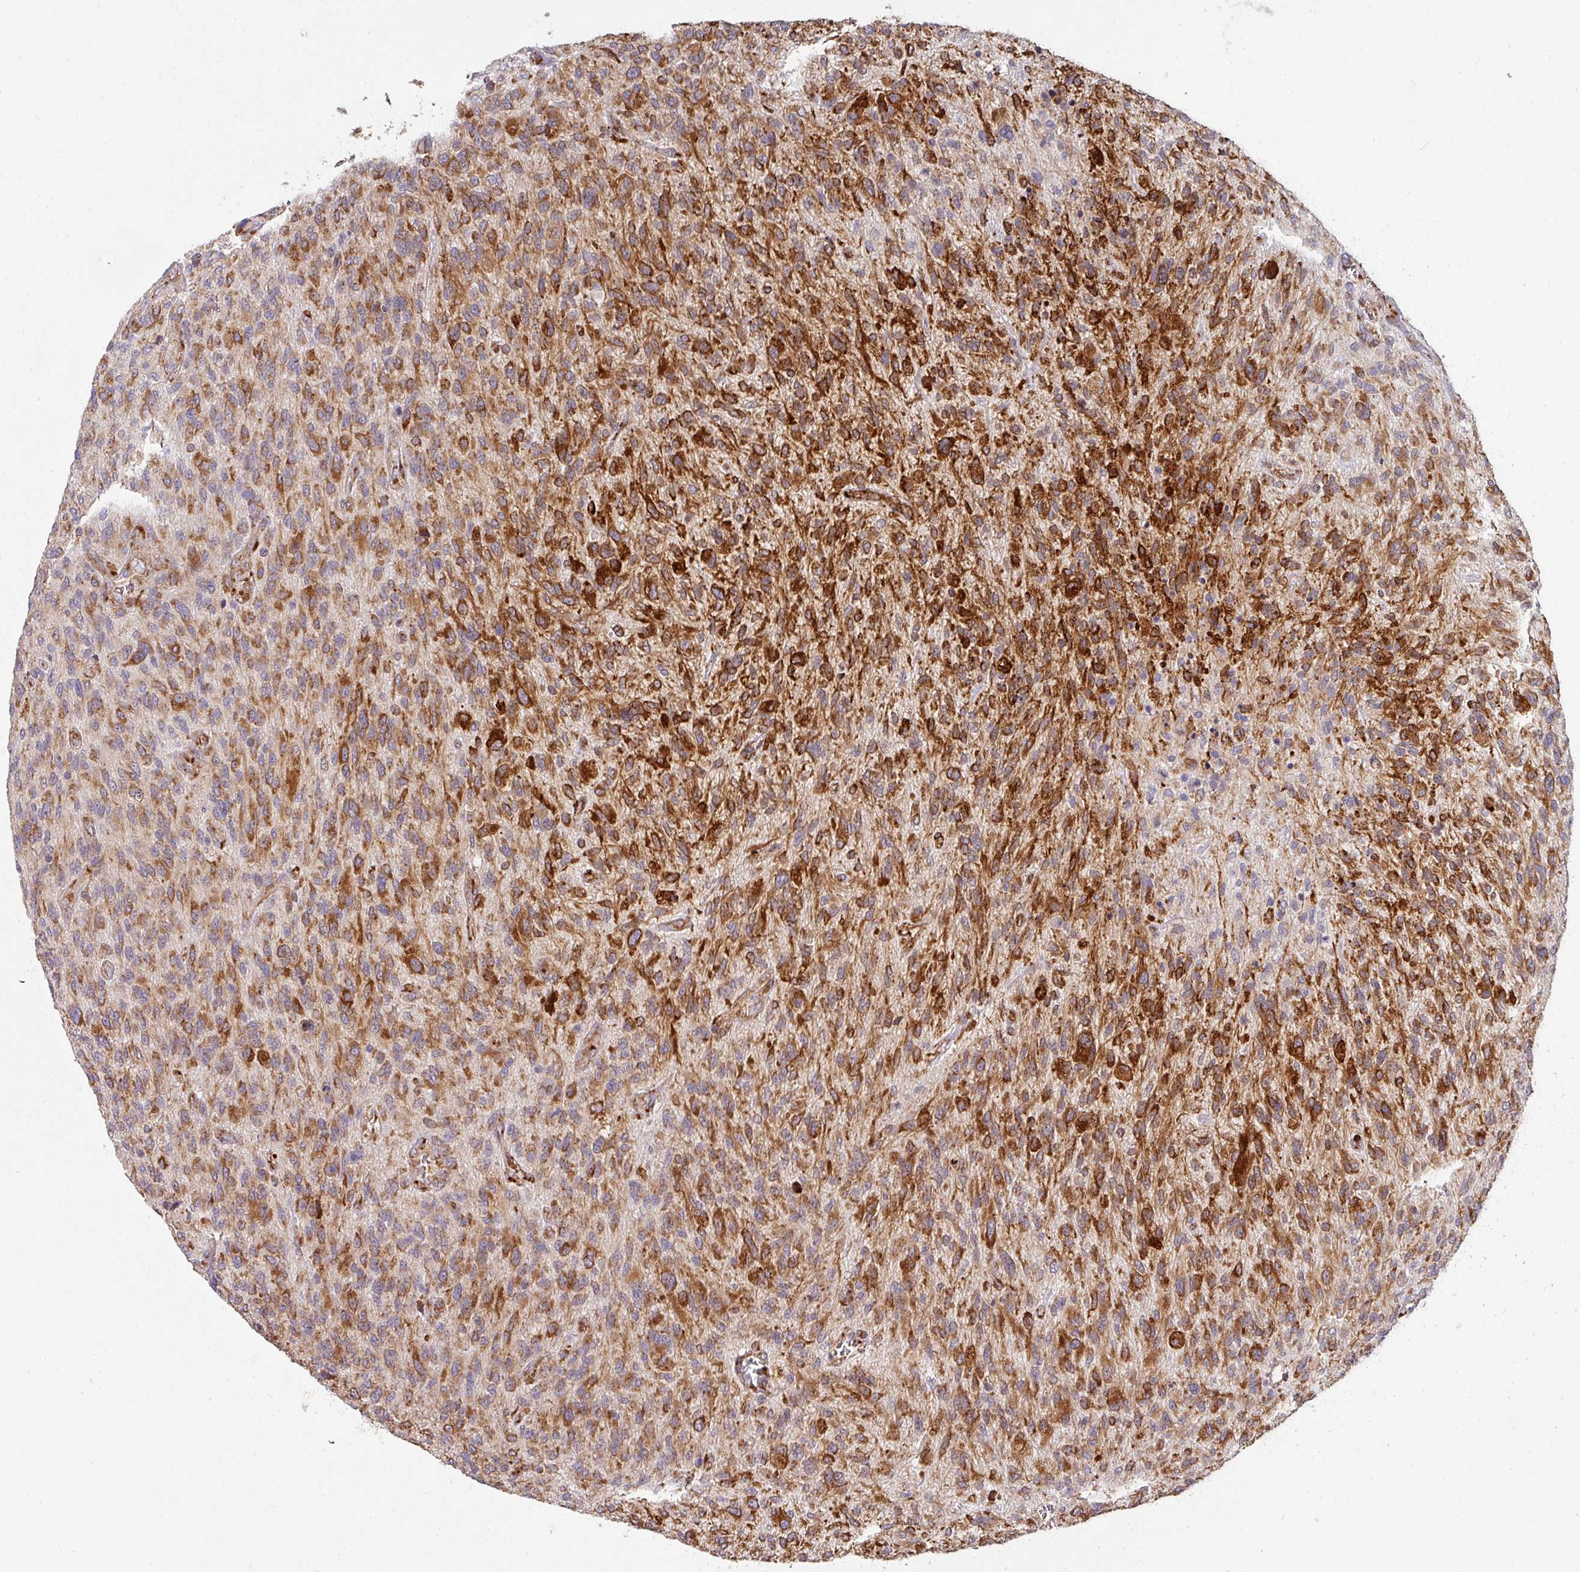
{"staining": {"intensity": "strong", "quantity": ">75%", "location": "cytoplasmic/membranous"}, "tissue": "glioma", "cell_type": "Tumor cells", "image_type": "cancer", "snomed": [{"axis": "morphology", "description": "Glioma, malignant, High grade"}, {"axis": "topography", "description": "Brain"}], "caption": "Protein staining of glioma tissue reveals strong cytoplasmic/membranous staining in about >75% of tumor cells.", "gene": "ZNF268", "patient": {"sex": "male", "age": 47}}